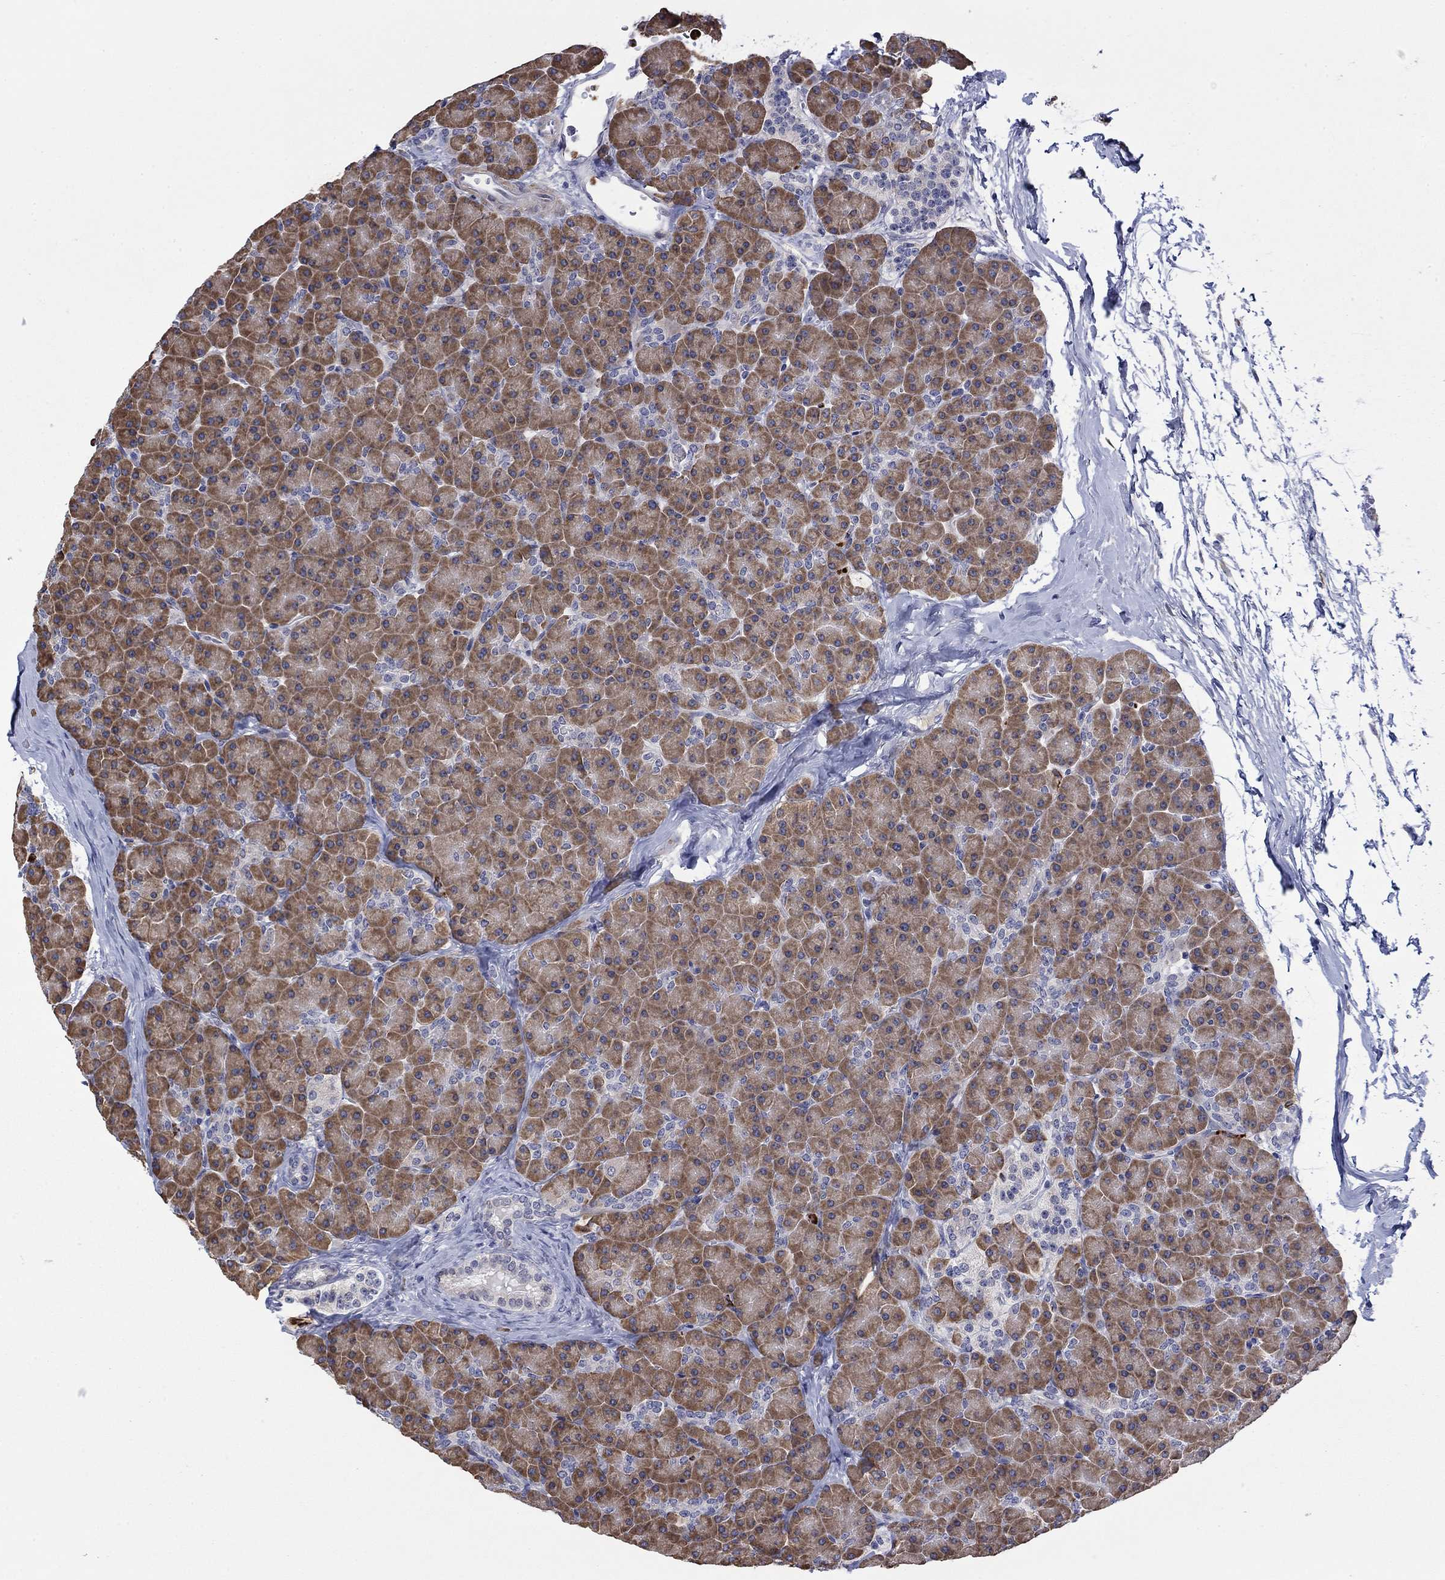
{"staining": {"intensity": "strong", "quantity": "25%-75%", "location": "cytoplasmic/membranous"}, "tissue": "pancreas", "cell_type": "Exocrine glandular cells", "image_type": "normal", "snomed": [{"axis": "morphology", "description": "Normal tissue, NOS"}, {"axis": "topography", "description": "Pancreas"}], "caption": "Immunohistochemistry (IHC) staining of normal pancreas, which displays high levels of strong cytoplasmic/membranous positivity in about 25%-75% of exocrine glandular cells indicating strong cytoplasmic/membranous protein staining. The staining was performed using DAB (3,3'-diaminobenzidine) (brown) for protein detection and nuclei were counterstained in hematoxylin (blue).", "gene": "MTRFR", "patient": {"sex": "female", "age": 44}}